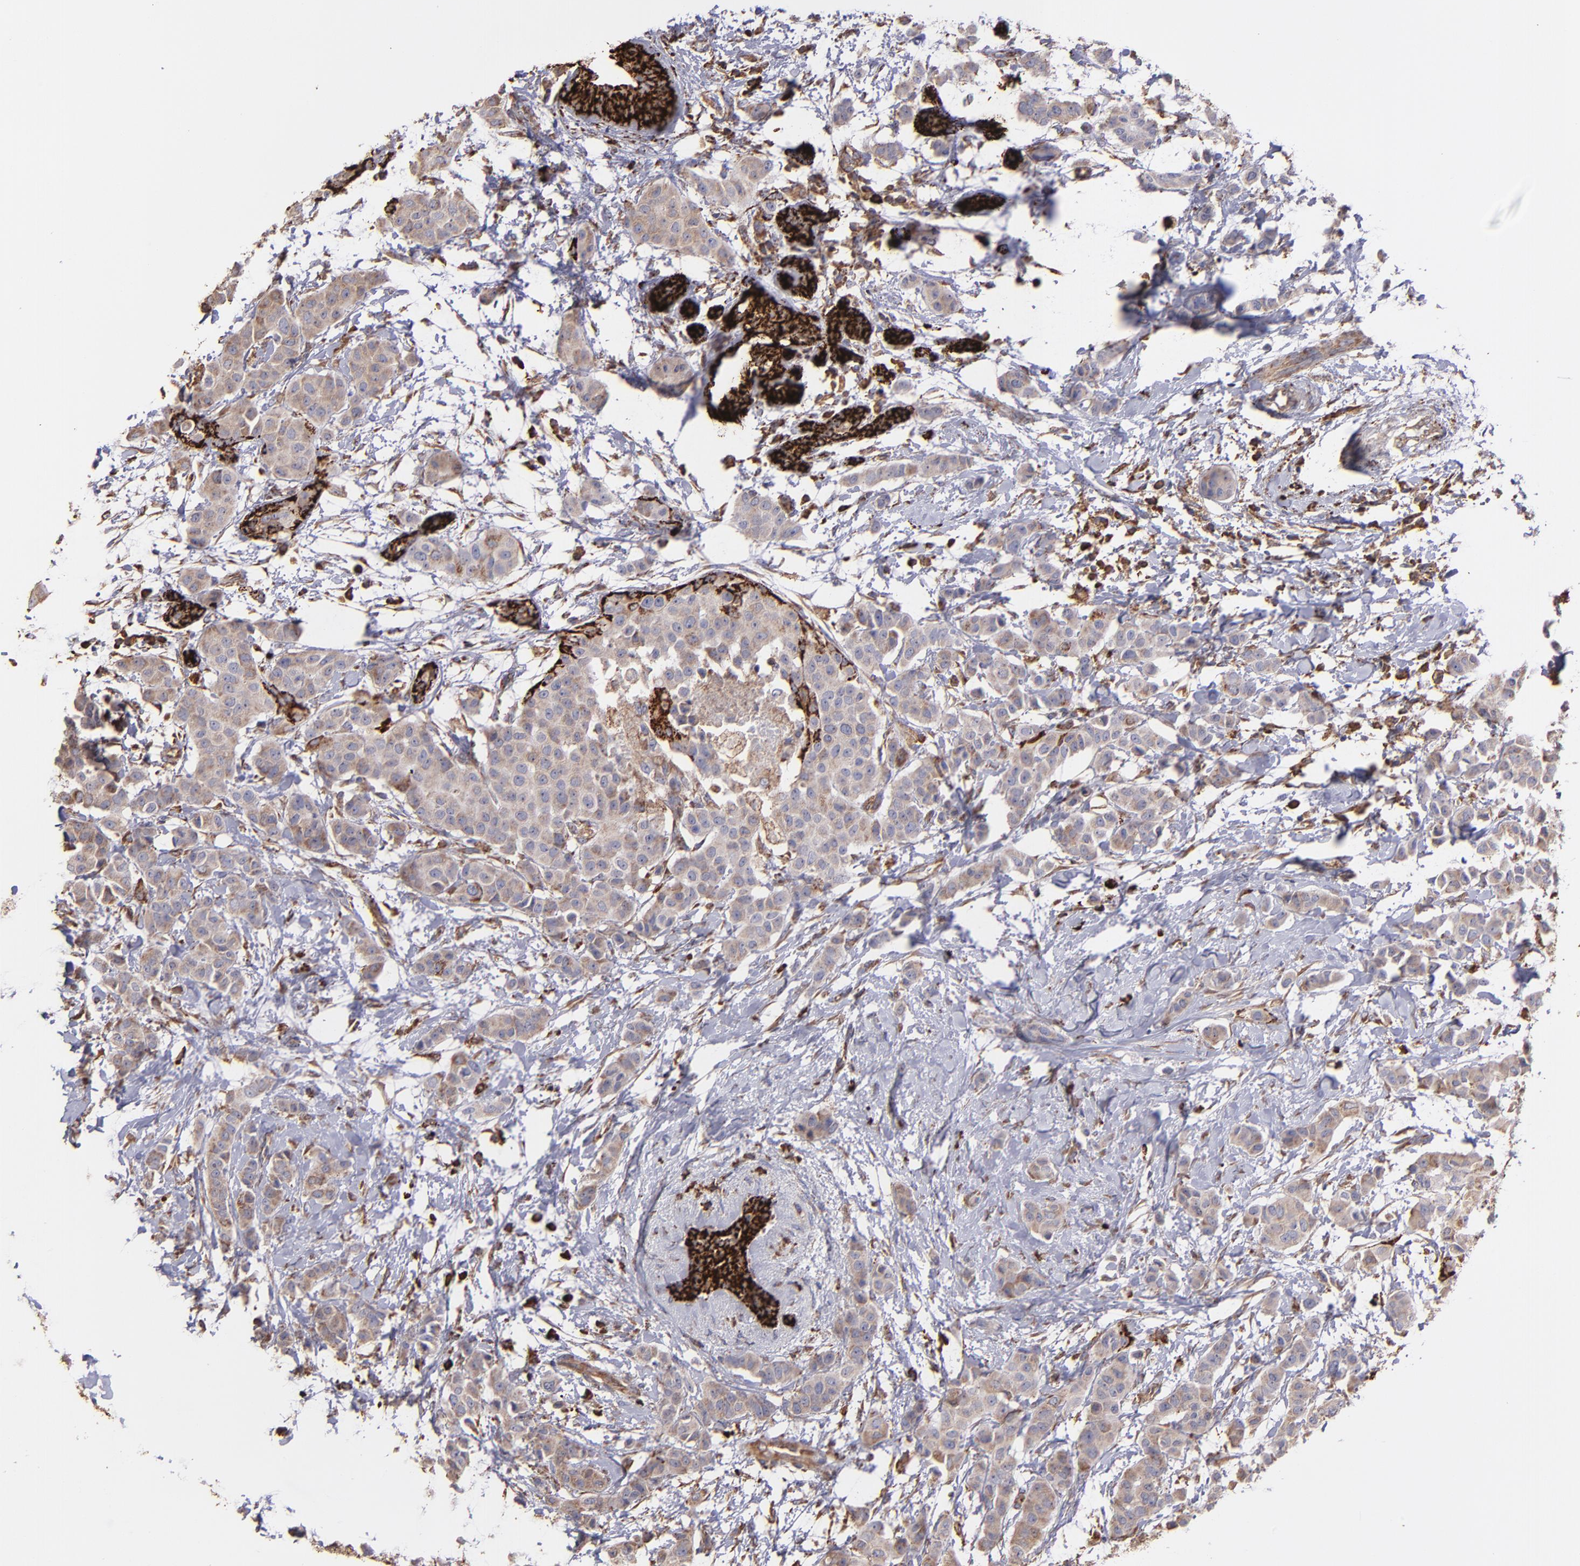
{"staining": {"intensity": "strong", "quantity": ">75%", "location": "cytoplasmic/membranous"}, "tissue": "breast cancer", "cell_type": "Tumor cells", "image_type": "cancer", "snomed": [{"axis": "morphology", "description": "Duct carcinoma"}, {"axis": "topography", "description": "Breast"}], "caption": "There is high levels of strong cytoplasmic/membranous staining in tumor cells of breast infiltrating ductal carcinoma, as demonstrated by immunohistochemical staining (brown color).", "gene": "MAOB", "patient": {"sex": "female", "age": 40}}